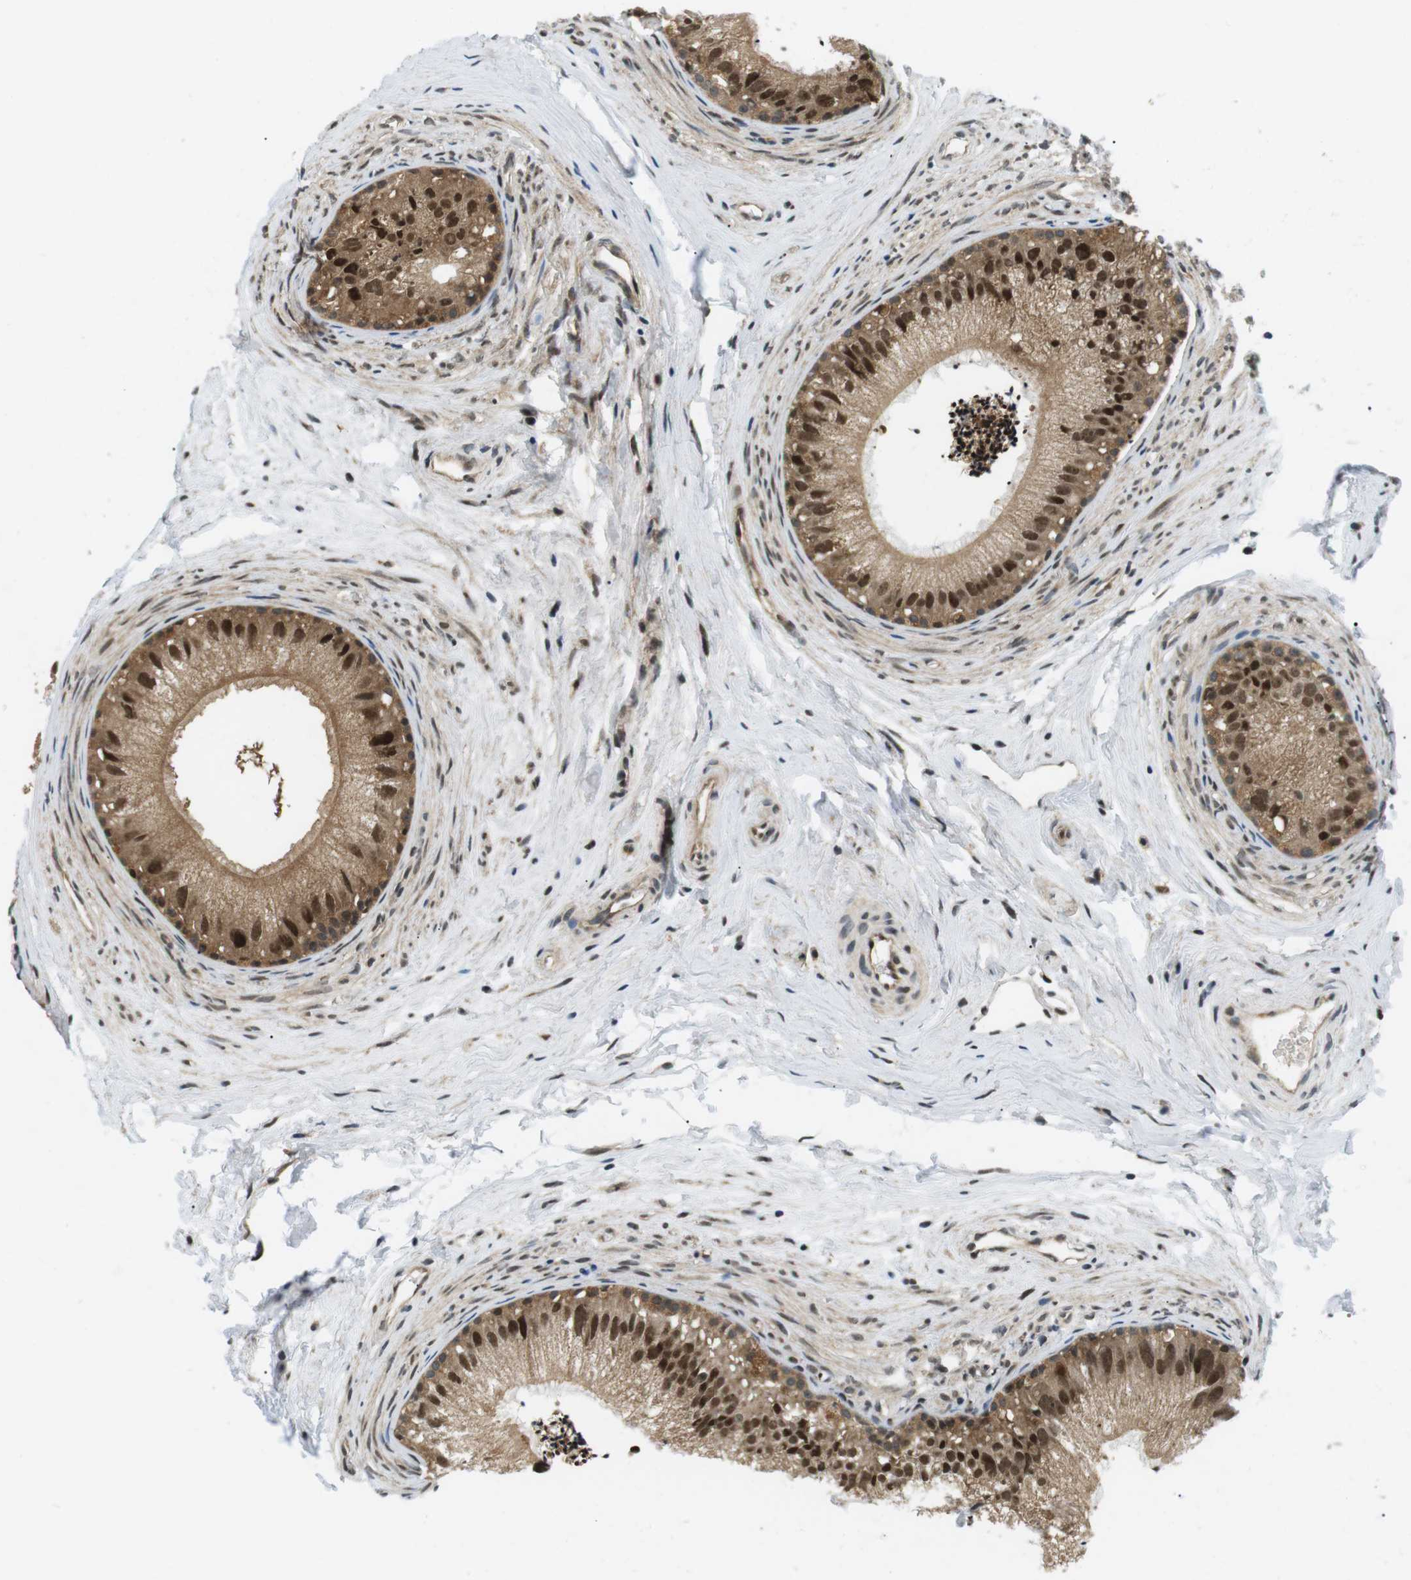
{"staining": {"intensity": "strong", "quantity": ">75%", "location": "cytoplasmic/membranous,nuclear"}, "tissue": "epididymis", "cell_type": "Glandular cells", "image_type": "normal", "snomed": [{"axis": "morphology", "description": "Normal tissue, NOS"}, {"axis": "topography", "description": "Epididymis"}], "caption": "A photomicrograph showing strong cytoplasmic/membranous,nuclear positivity in about >75% of glandular cells in normal epididymis, as visualized by brown immunohistochemical staining.", "gene": "CSNK2B", "patient": {"sex": "male", "age": 56}}